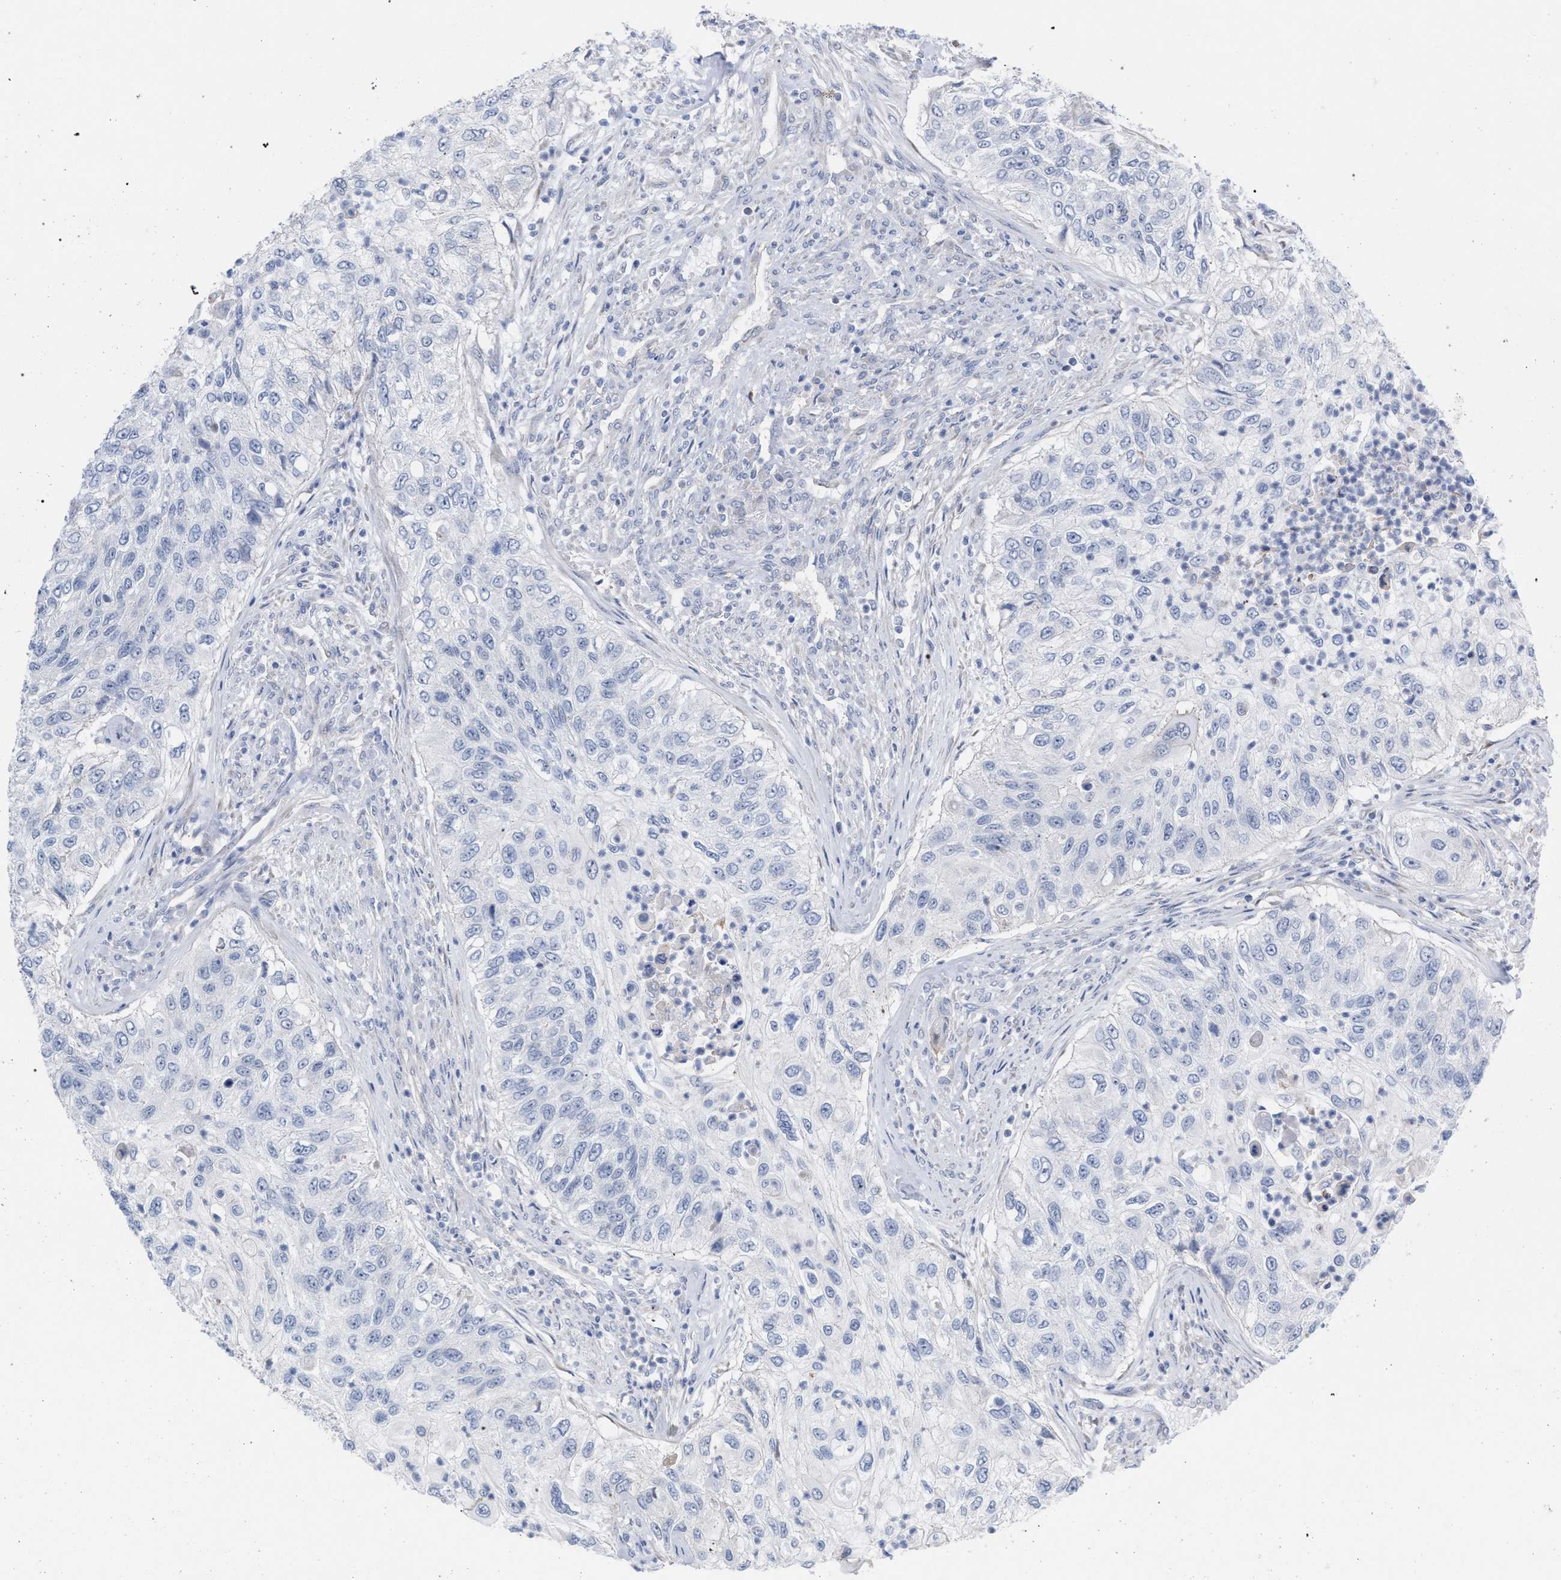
{"staining": {"intensity": "negative", "quantity": "none", "location": "none"}, "tissue": "urothelial cancer", "cell_type": "Tumor cells", "image_type": "cancer", "snomed": [{"axis": "morphology", "description": "Urothelial carcinoma, High grade"}, {"axis": "topography", "description": "Urinary bladder"}], "caption": "An image of human high-grade urothelial carcinoma is negative for staining in tumor cells.", "gene": "FHOD3", "patient": {"sex": "female", "age": 60}}